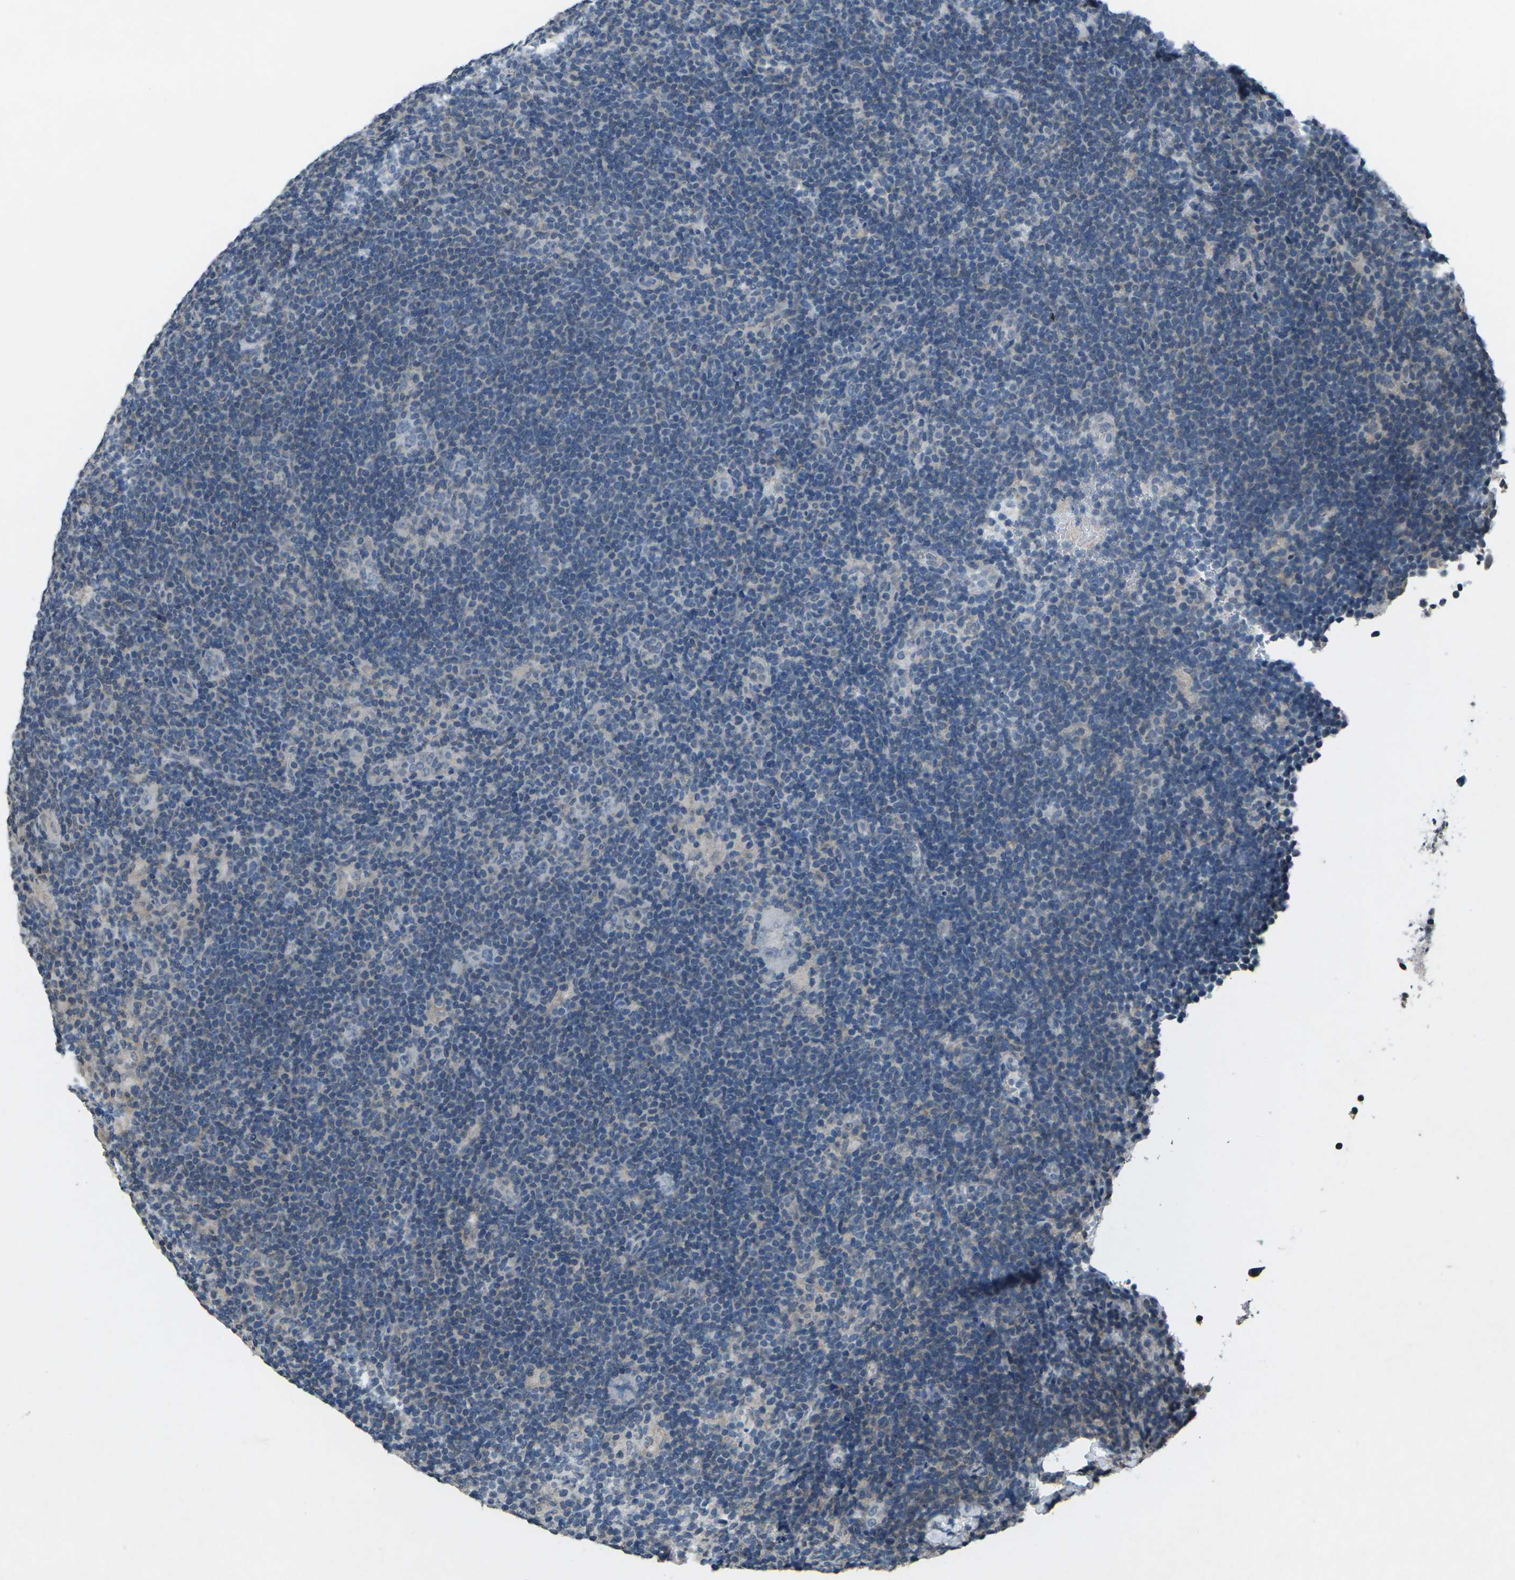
{"staining": {"intensity": "negative", "quantity": "none", "location": "none"}, "tissue": "lymphoma", "cell_type": "Tumor cells", "image_type": "cancer", "snomed": [{"axis": "morphology", "description": "Hodgkin's disease, NOS"}, {"axis": "topography", "description": "Lymph node"}], "caption": "The IHC micrograph has no significant expression in tumor cells of lymphoma tissue.", "gene": "TFR2", "patient": {"sex": "female", "age": 57}}